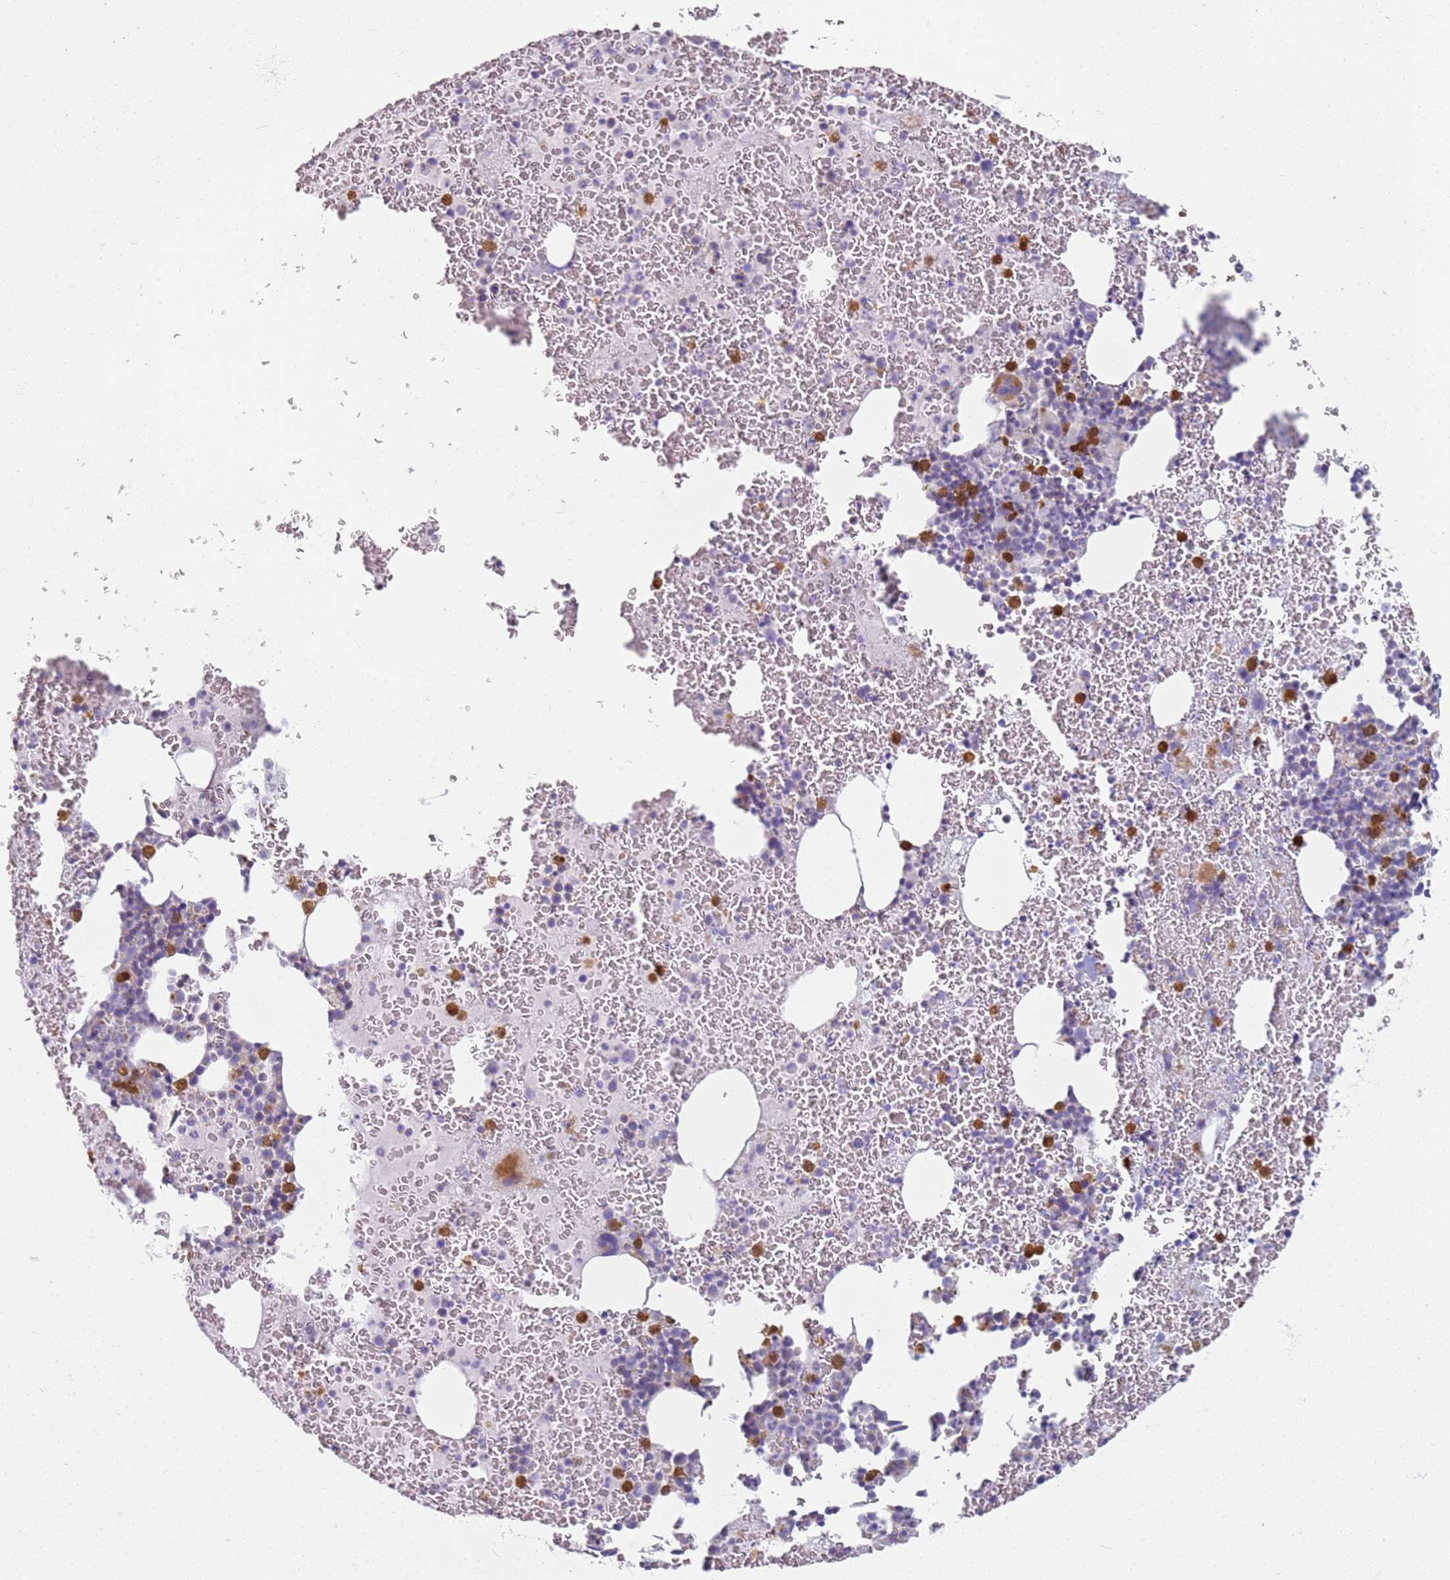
{"staining": {"intensity": "moderate", "quantity": "<25%", "location": "cytoplasmic/membranous"}, "tissue": "bone marrow", "cell_type": "Hematopoietic cells", "image_type": "normal", "snomed": [{"axis": "morphology", "description": "Normal tissue, NOS"}, {"axis": "topography", "description": "Bone marrow"}], "caption": "DAB immunohistochemical staining of benign bone marrow demonstrates moderate cytoplasmic/membranous protein staining in about <25% of hematopoietic cells.", "gene": "CD40LG", "patient": {"sex": "male", "age": 26}}